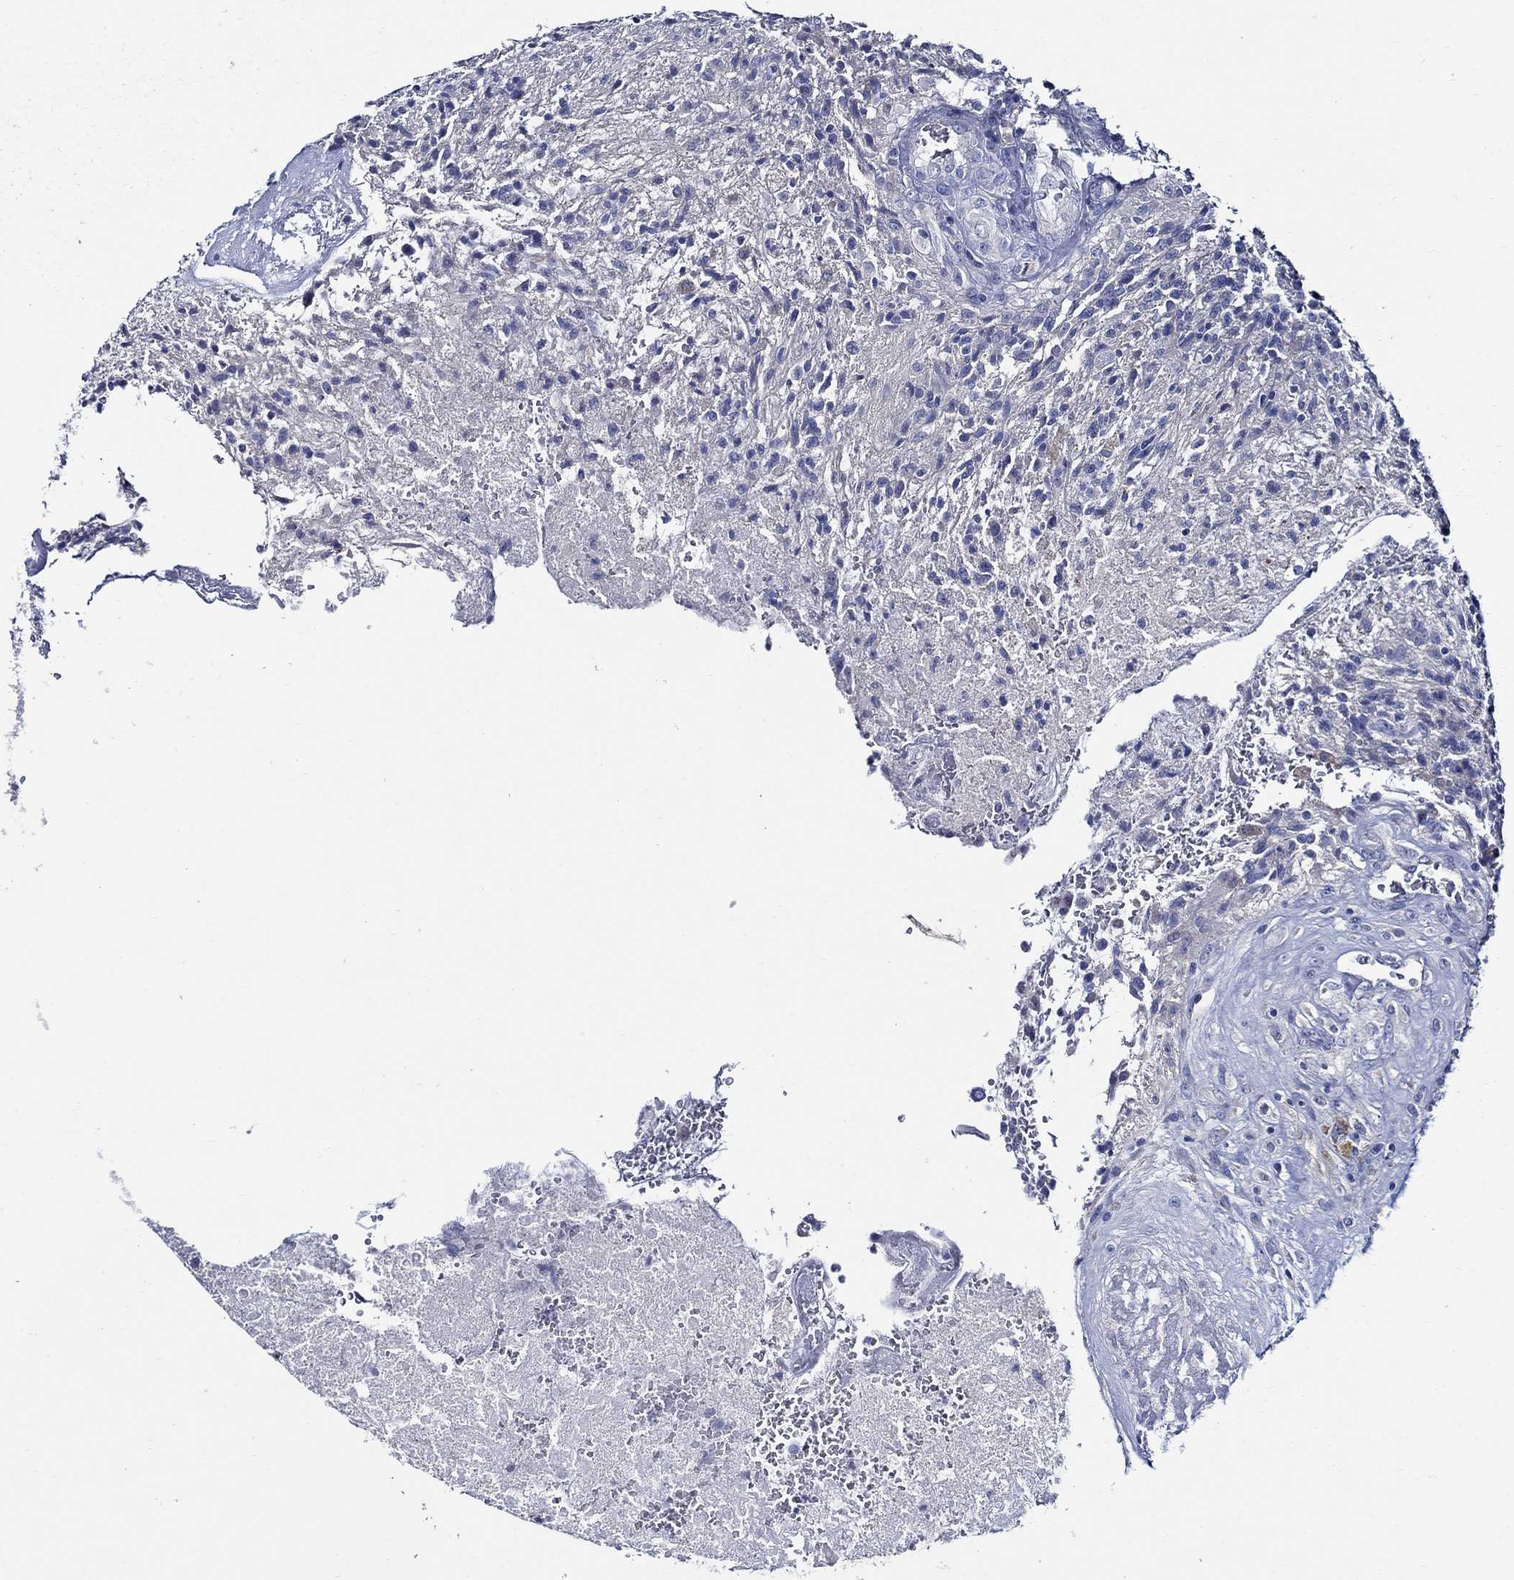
{"staining": {"intensity": "negative", "quantity": "none", "location": "none"}, "tissue": "glioma", "cell_type": "Tumor cells", "image_type": "cancer", "snomed": [{"axis": "morphology", "description": "Glioma, malignant, High grade"}, {"axis": "topography", "description": "Brain"}], "caption": "Tumor cells show no significant protein positivity in malignant glioma (high-grade).", "gene": "SKOR1", "patient": {"sex": "male", "age": 56}}